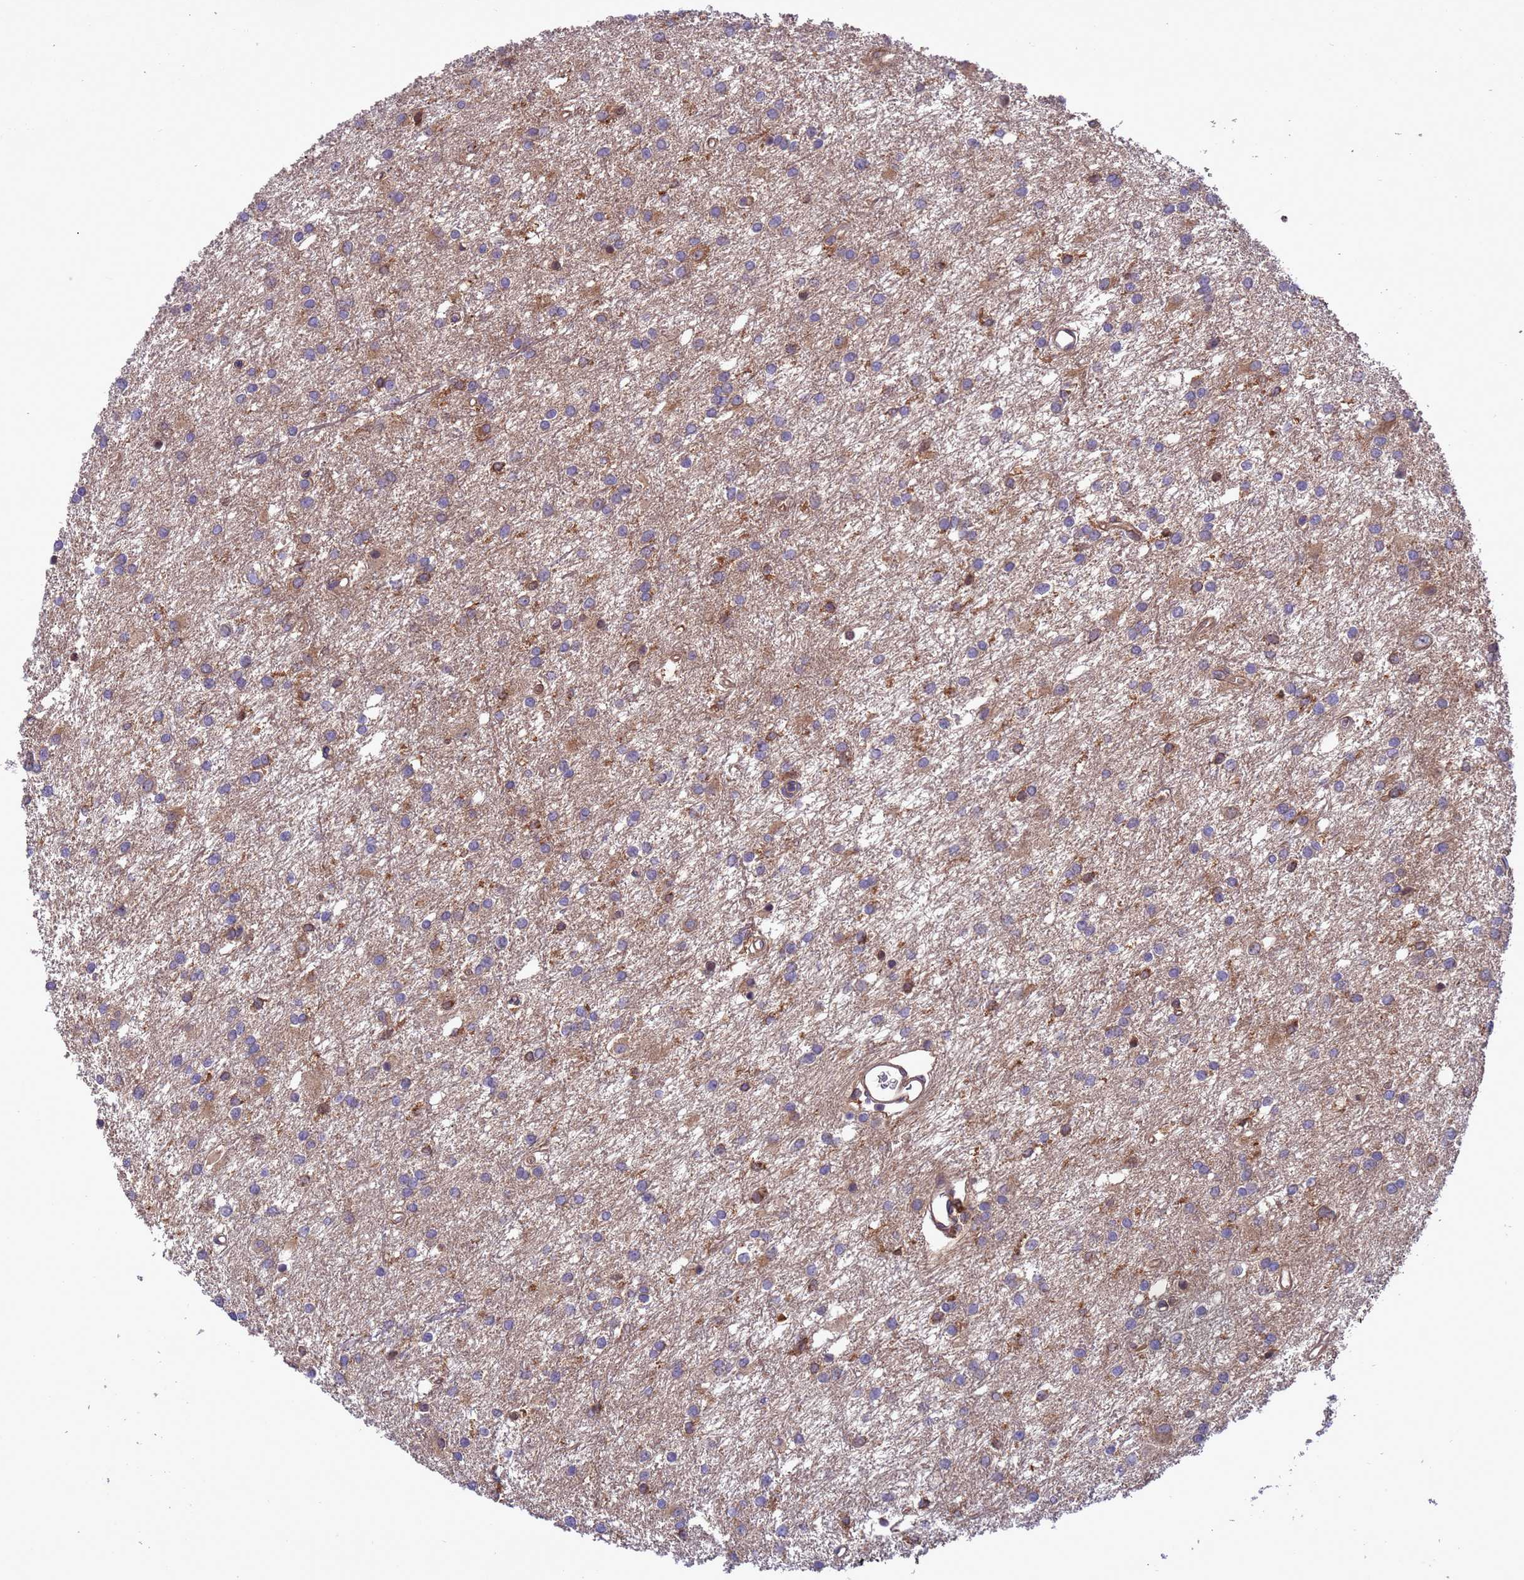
{"staining": {"intensity": "moderate", "quantity": "<25%", "location": "cytoplasmic/membranous"}, "tissue": "glioma", "cell_type": "Tumor cells", "image_type": "cancer", "snomed": [{"axis": "morphology", "description": "Glioma, malignant, High grade"}, {"axis": "topography", "description": "Brain"}], "caption": "Immunohistochemistry (IHC) (DAB (3,3'-diaminobenzidine)) staining of glioma reveals moderate cytoplasmic/membranous protein staining in about <25% of tumor cells.", "gene": "ARHGAP12", "patient": {"sex": "female", "age": 50}}